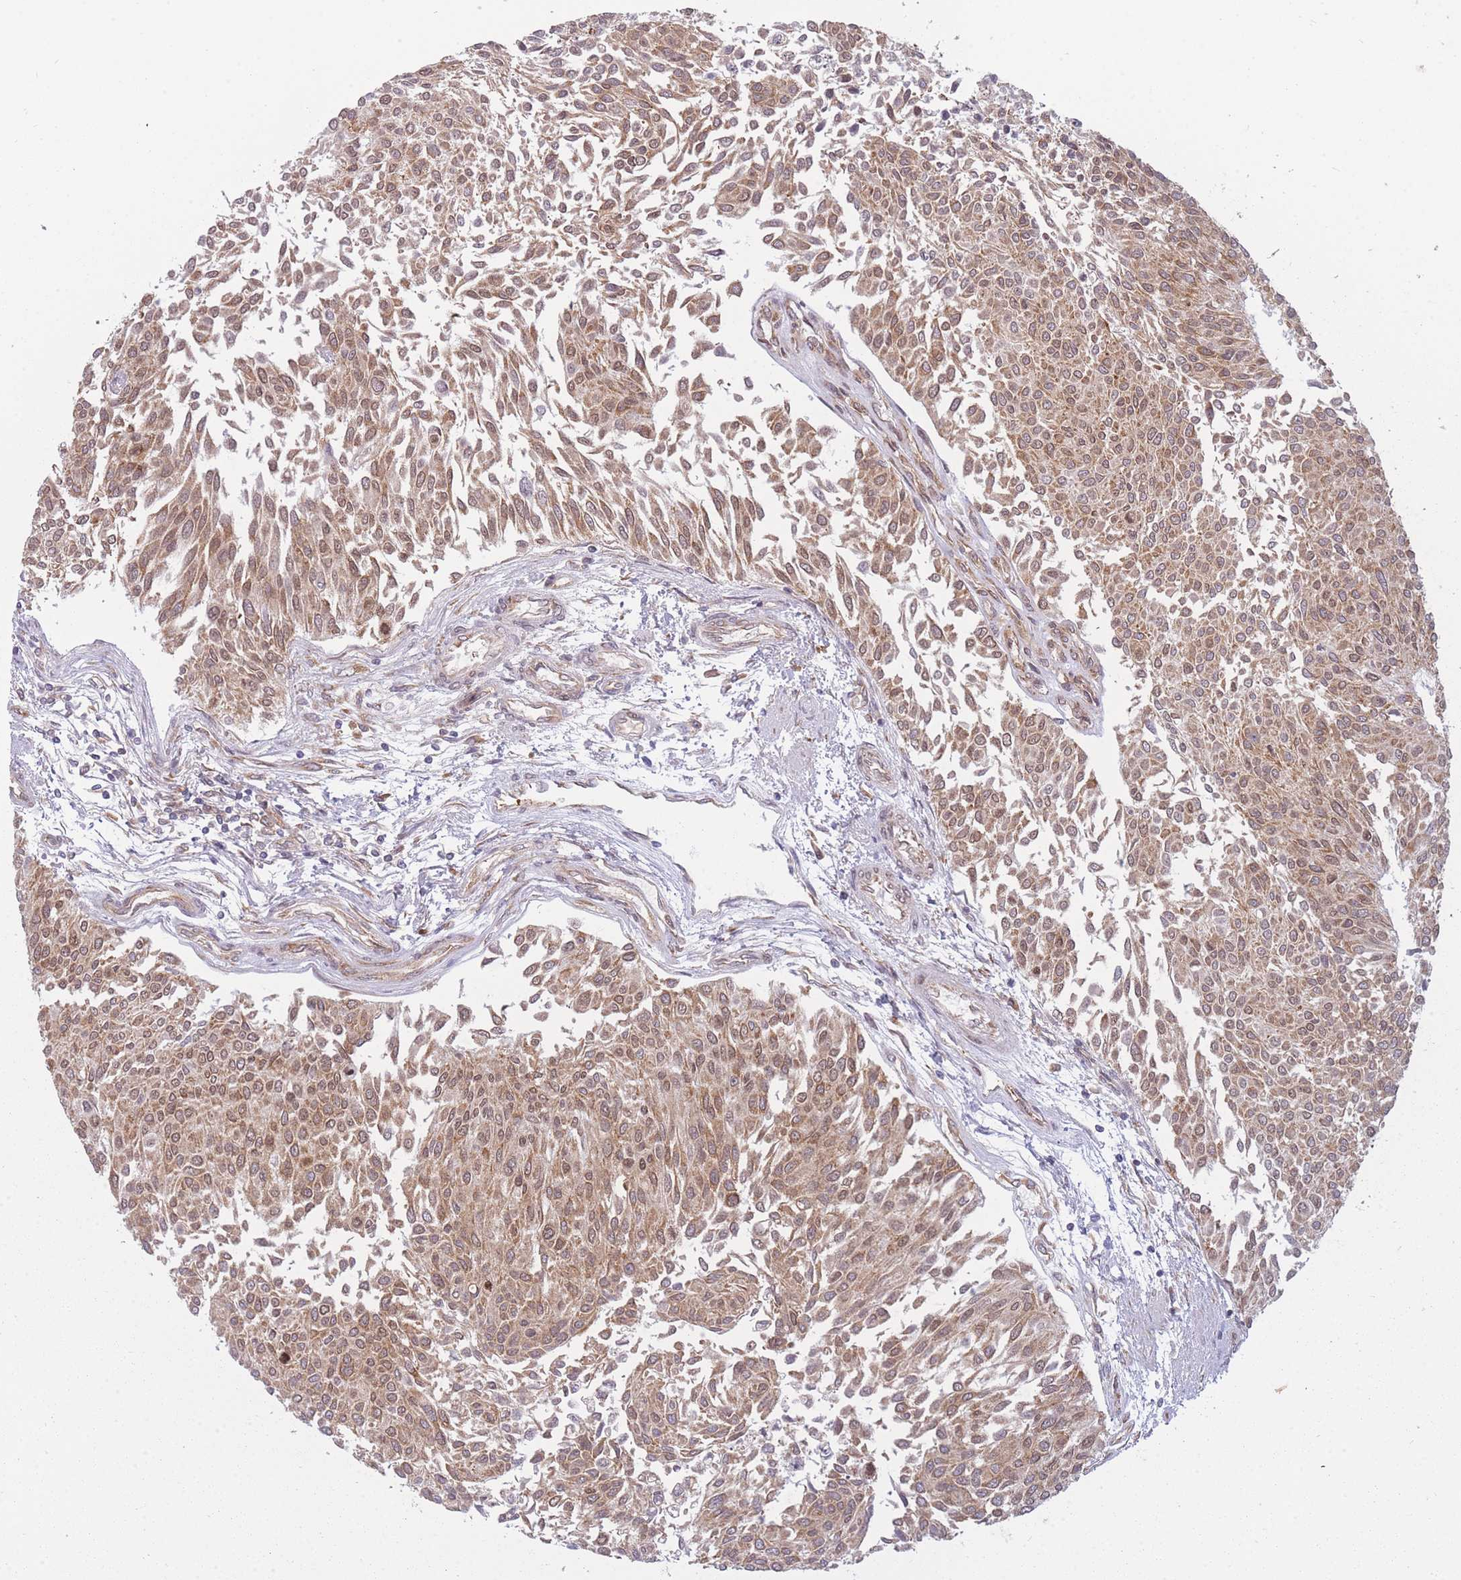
{"staining": {"intensity": "moderate", "quantity": ">75%", "location": "cytoplasmic/membranous"}, "tissue": "urothelial cancer", "cell_type": "Tumor cells", "image_type": "cancer", "snomed": [{"axis": "morphology", "description": "Urothelial carcinoma, NOS"}, {"axis": "topography", "description": "Urinary bladder"}], "caption": "Protein expression analysis of human urothelial cancer reveals moderate cytoplasmic/membranous positivity in approximately >75% of tumor cells.", "gene": "CCDC124", "patient": {"sex": "male", "age": 55}}